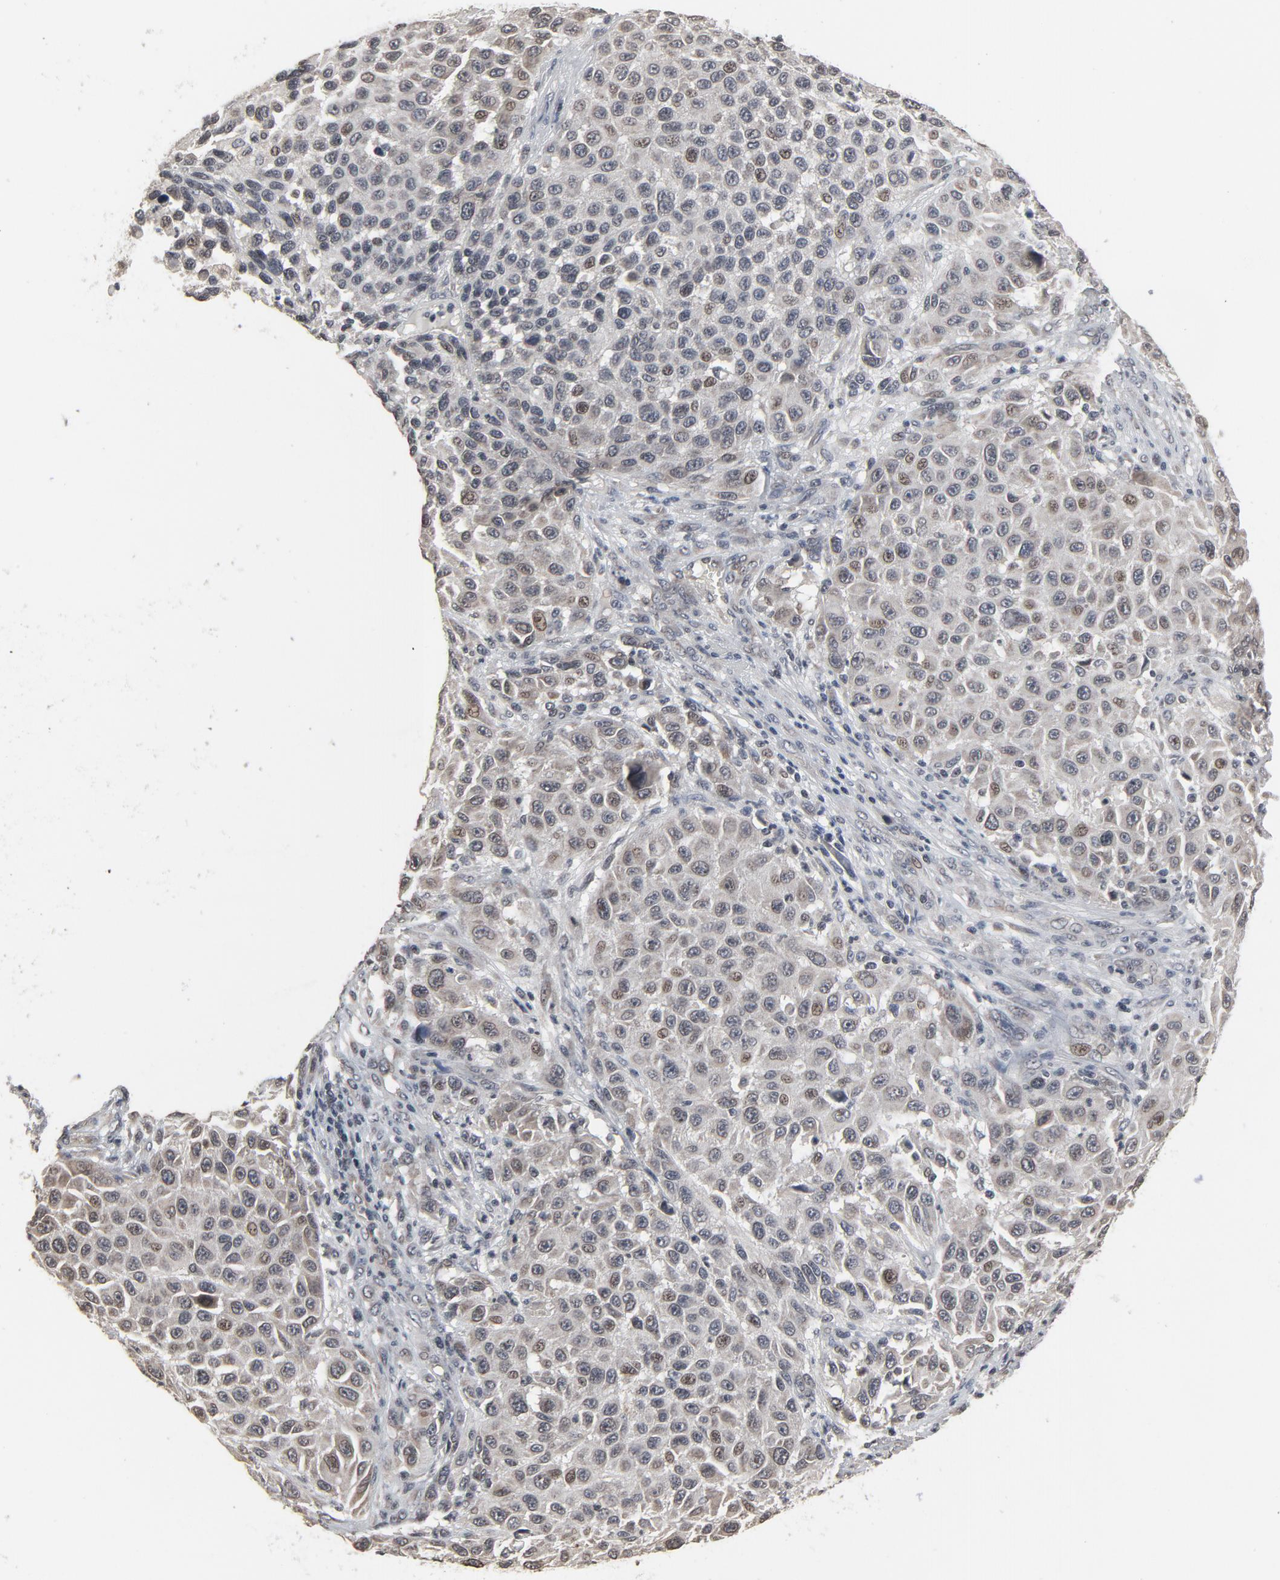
{"staining": {"intensity": "weak", "quantity": "25%-75%", "location": "cytoplasmic/membranous,nuclear"}, "tissue": "melanoma", "cell_type": "Tumor cells", "image_type": "cancer", "snomed": [{"axis": "morphology", "description": "Malignant melanoma, Metastatic site"}, {"axis": "topography", "description": "Lymph node"}], "caption": "Protein expression analysis of malignant melanoma (metastatic site) demonstrates weak cytoplasmic/membranous and nuclear staining in approximately 25%-75% of tumor cells.", "gene": "POM121", "patient": {"sex": "male", "age": 61}}